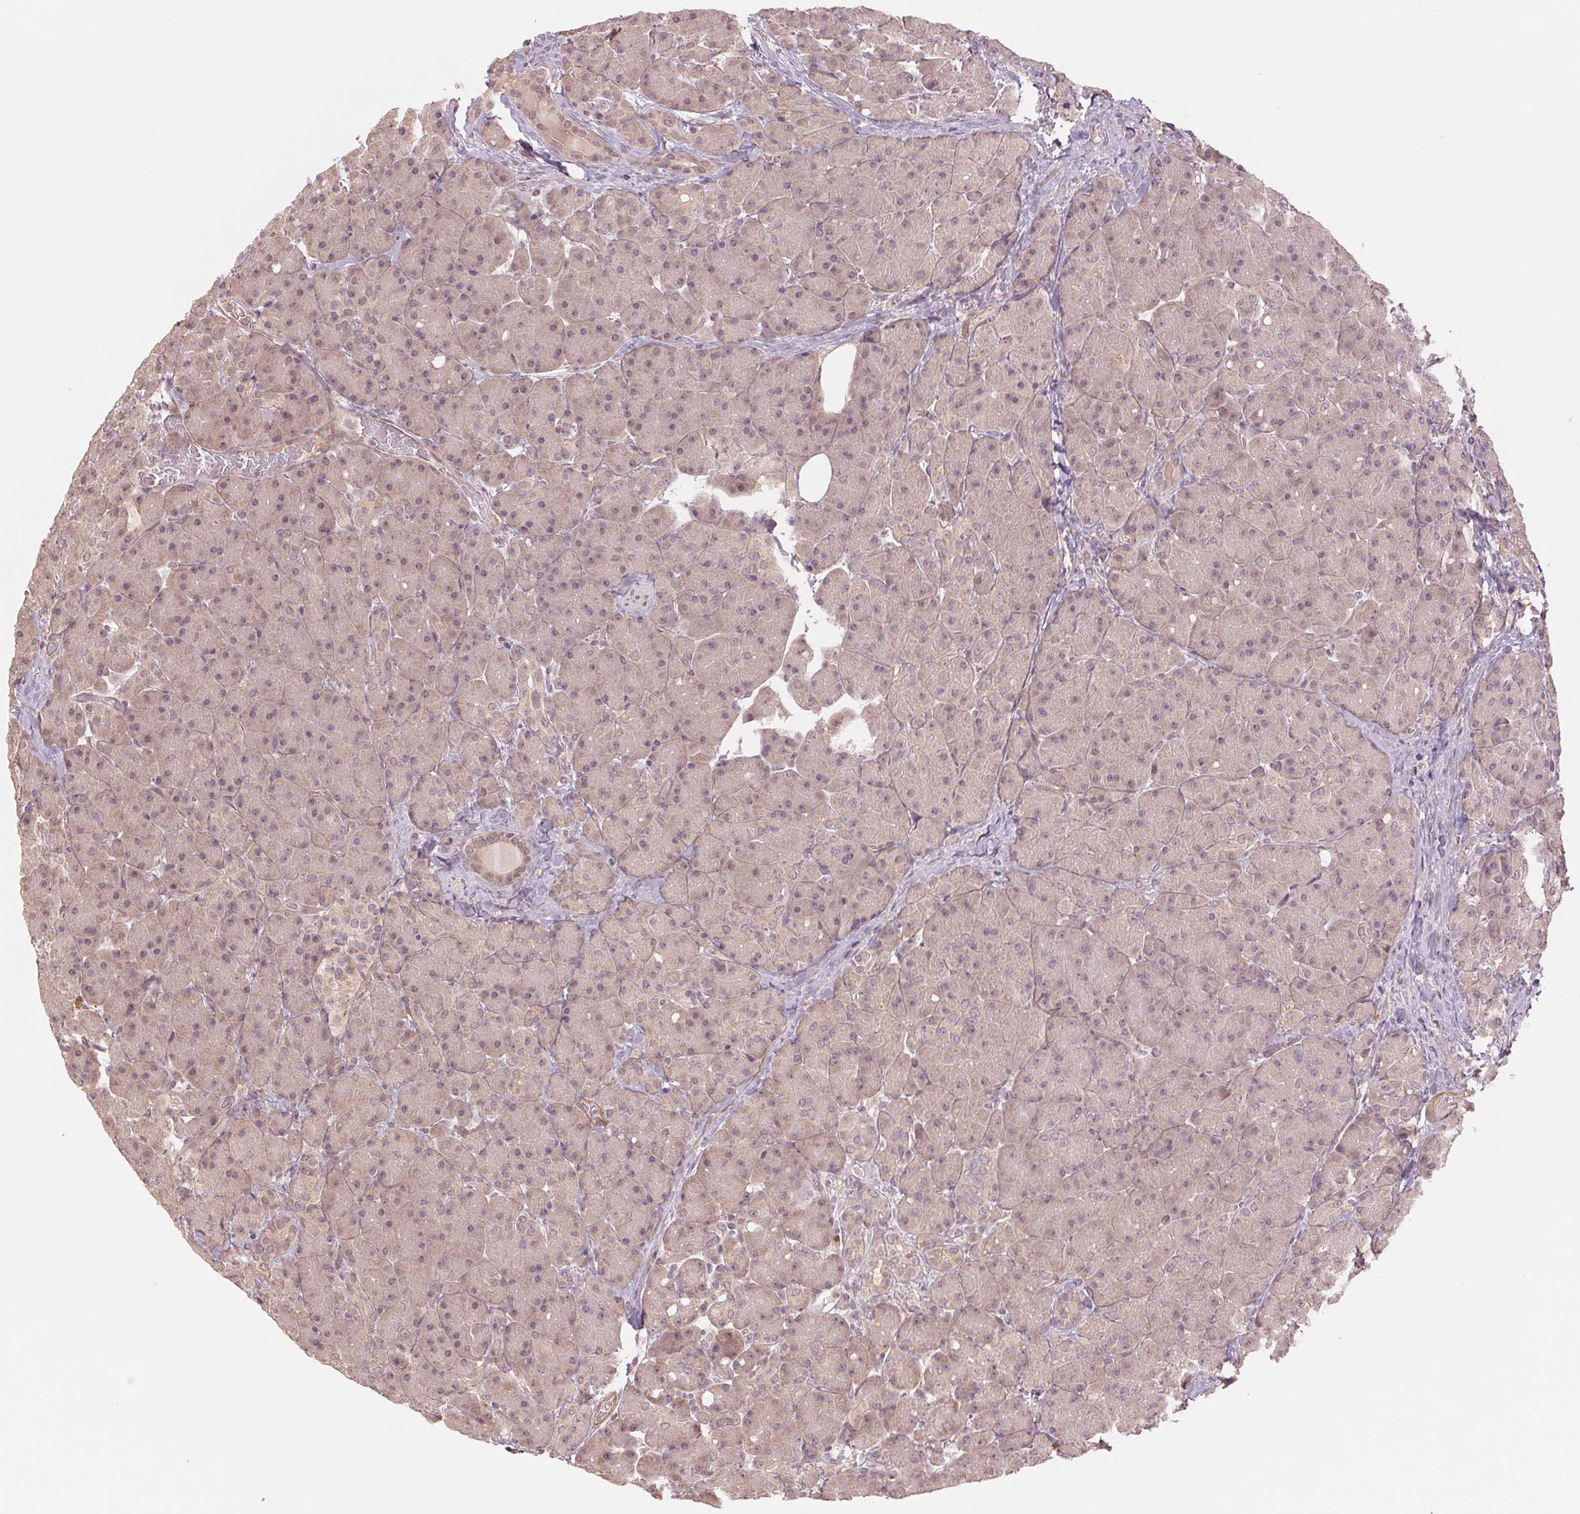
{"staining": {"intensity": "weak", "quantity": "<25%", "location": "cytoplasmic/membranous"}, "tissue": "pancreas", "cell_type": "Exocrine glandular cells", "image_type": "normal", "snomed": [{"axis": "morphology", "description": "Normal tissue, NOS"}, {"axis": "topography", "description": "Pancreas"}], "caption": "A high-resolution histopathology image shows IHC staining of unremarkable pancreas, which displays no significant positivity in exocrine glandular cells.", "gene": "PPIAL4A", "patient": {"sex": "male", "age": 55}}